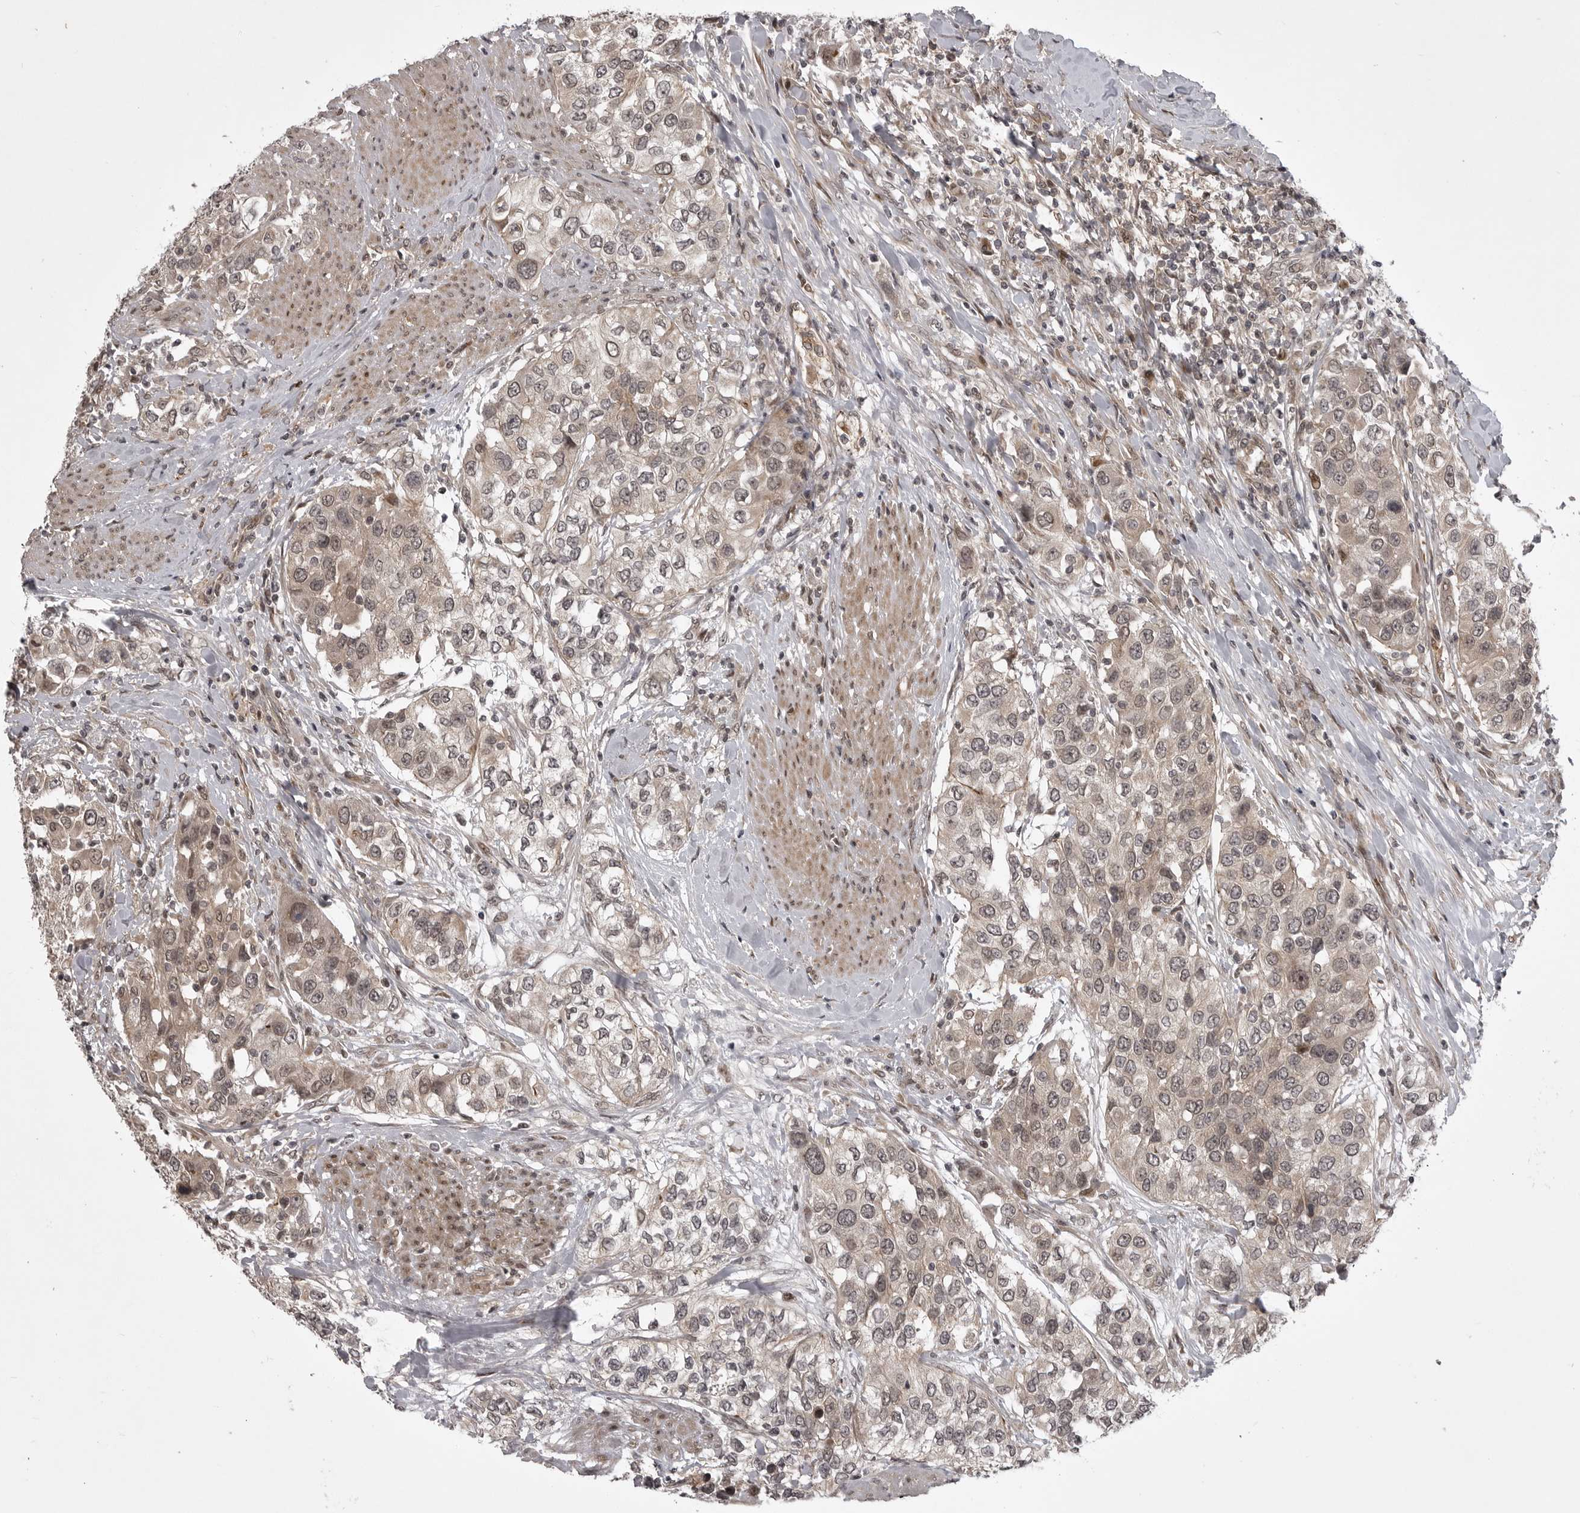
{"staining": {"intensity": "weak", "quantity": ">75%", "location": "cytoplasmic/membranous"}, "tissue": "urothelial cancer", "cell_type": "Tumor cells", "image_type": "cancer", "snomed": [{"axis": "morphology", "description": "Urothelial carcinoma, High grade"}, {"axis": "topography", "description": "Urinary bladder"}], "caption": "IHC (DAB) staining of human urothelial cancer displays weak cytoplasmic/membranous protein staining in approximately >75% of tumor cells.", "gene": "SNX16", "patient": {"sex": "female", "age": 80}}